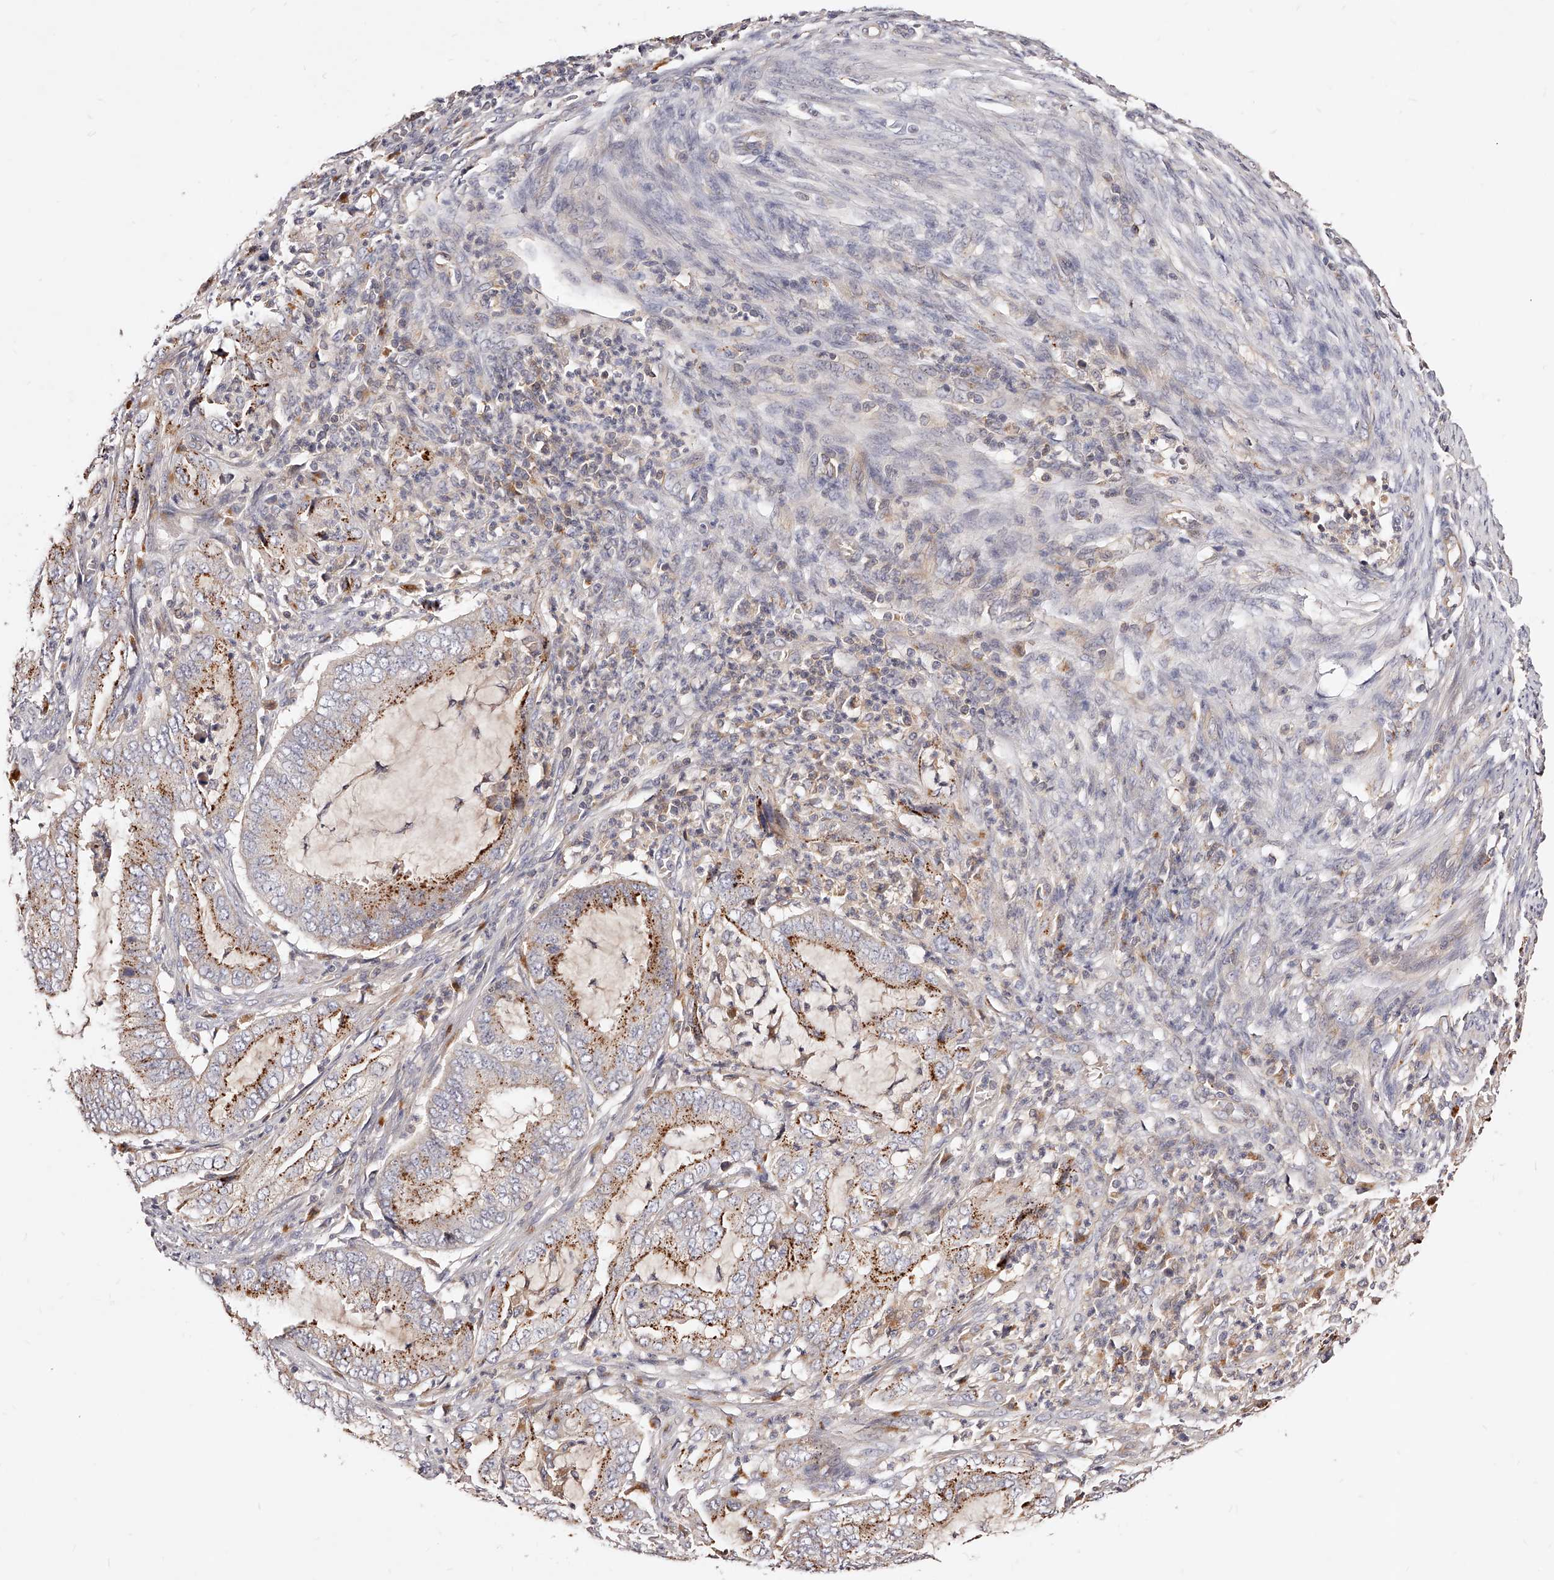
{"staining": {"intensity": "moderate", "quantity": "<25%", "location": "cytoplasmic/membranous"}, "tissue": "endometrial cancer", "cell_type": "Tumor cells", "image_type": "cancer", "snomed": [{"axis": "morphology", "description": "Adenocarcinoma, NOS"}, {"axis": "topography", "description": "Endometrium"}], "caption": "Moderate cytoplasmic/membranous positivity is appreciated in approximately <25% of tumor cells in adenocarcinoma (endometrial).", "gene": "PHACTR1", "patient": {"sex": "female", "age": 51}}